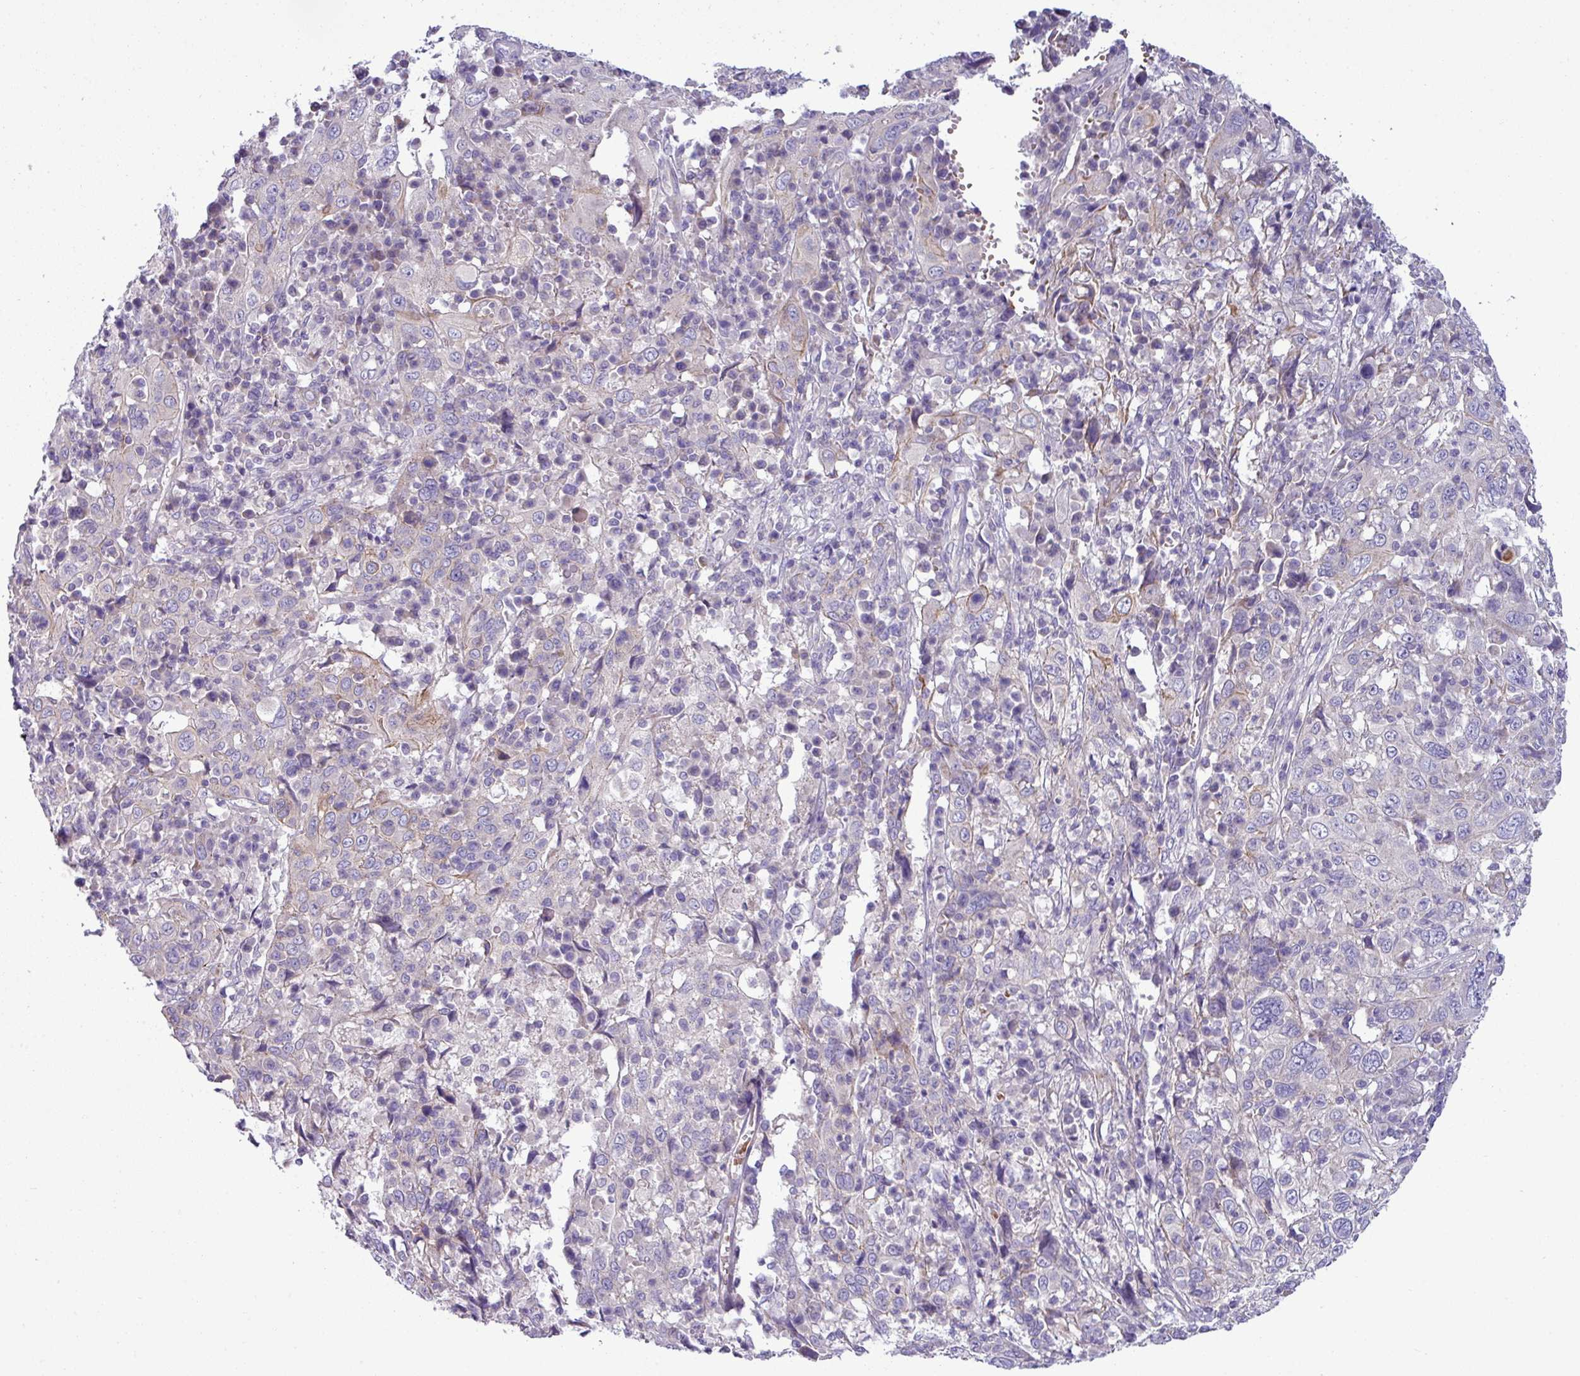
{"staining": {"intensity": "negative", "quantity": "none", "location": "none"}, "tissue": "cervical cancer", "cell_type": "Tumor cells", "image_type": "cancer", "snomed": [{"axis": "morphology", "description": "Squamous cell carcinoma, NOS"}, {"axis": "topography", "description": "Cervix"}], "caption": "Photomicrograph shows no significant protein positivity in tumor cells of cervical cancer (squamous cell carcinoma).", "gene": "ACAP3", "patient": {"sex": "female", "age": 46}}